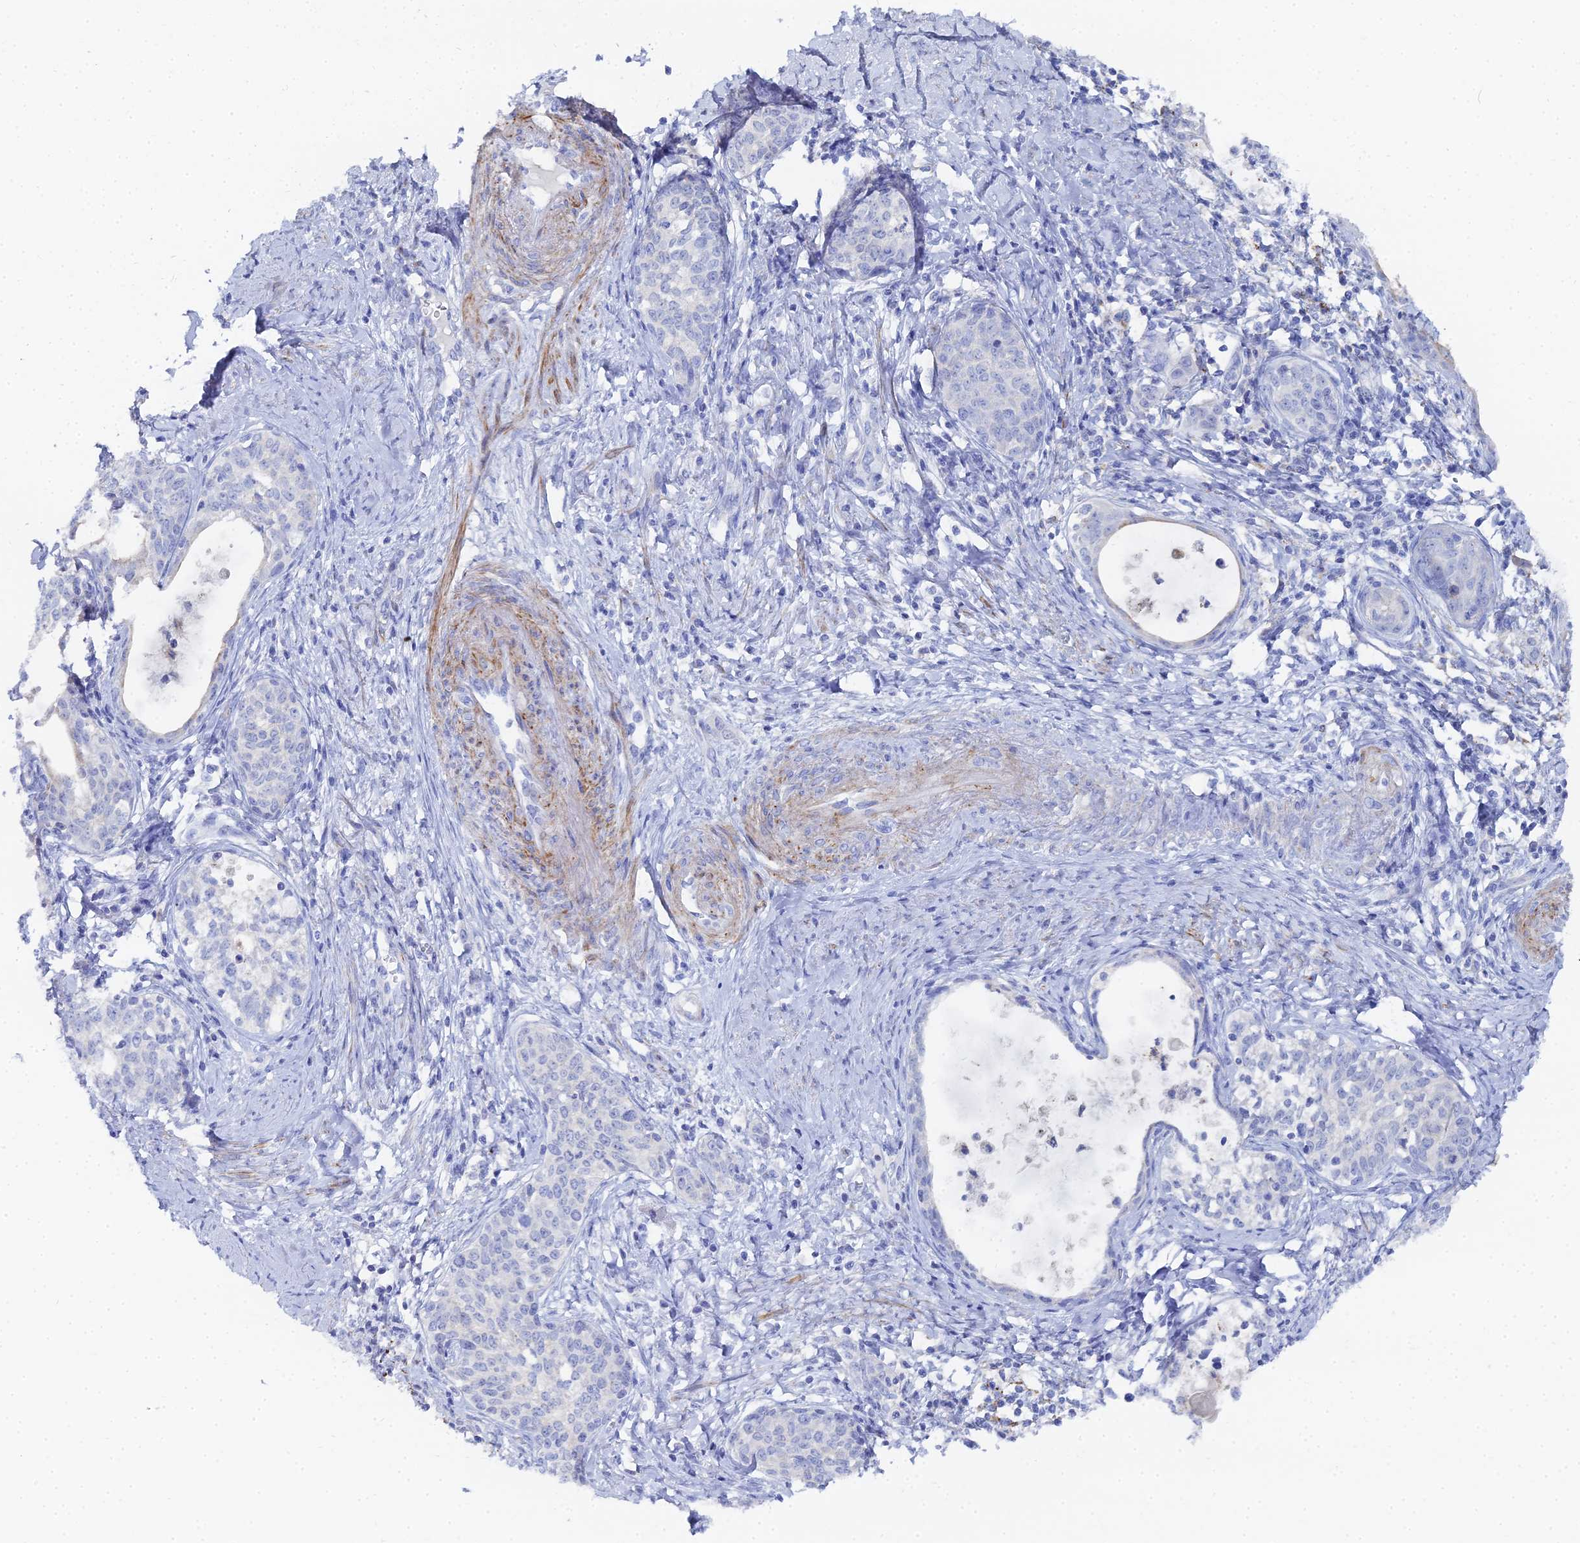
{"staining": {"intensity": "negative", "quantity": "none", "location": "none"}, "tissue": "cervical cancer", "cell_type": "Tumor cells", "image_type": "cancer", "snomed": [{"axis": "morphology", "description": "Squamous cell carcinoma, NOS"}, {"axis": "topography", "description": "Cervix"}], "caption": "Tumor cells are negative for protein expression in human cervical squamous cell carcinoma. Brightfield microscopy of IHC stained with DAB (3,3'-diaminobenzidine) (brown) and hematoxylin (blue), captured at high magnification.", "gene": "DHX34", "patient": {"sex": "female", "age": 52}}